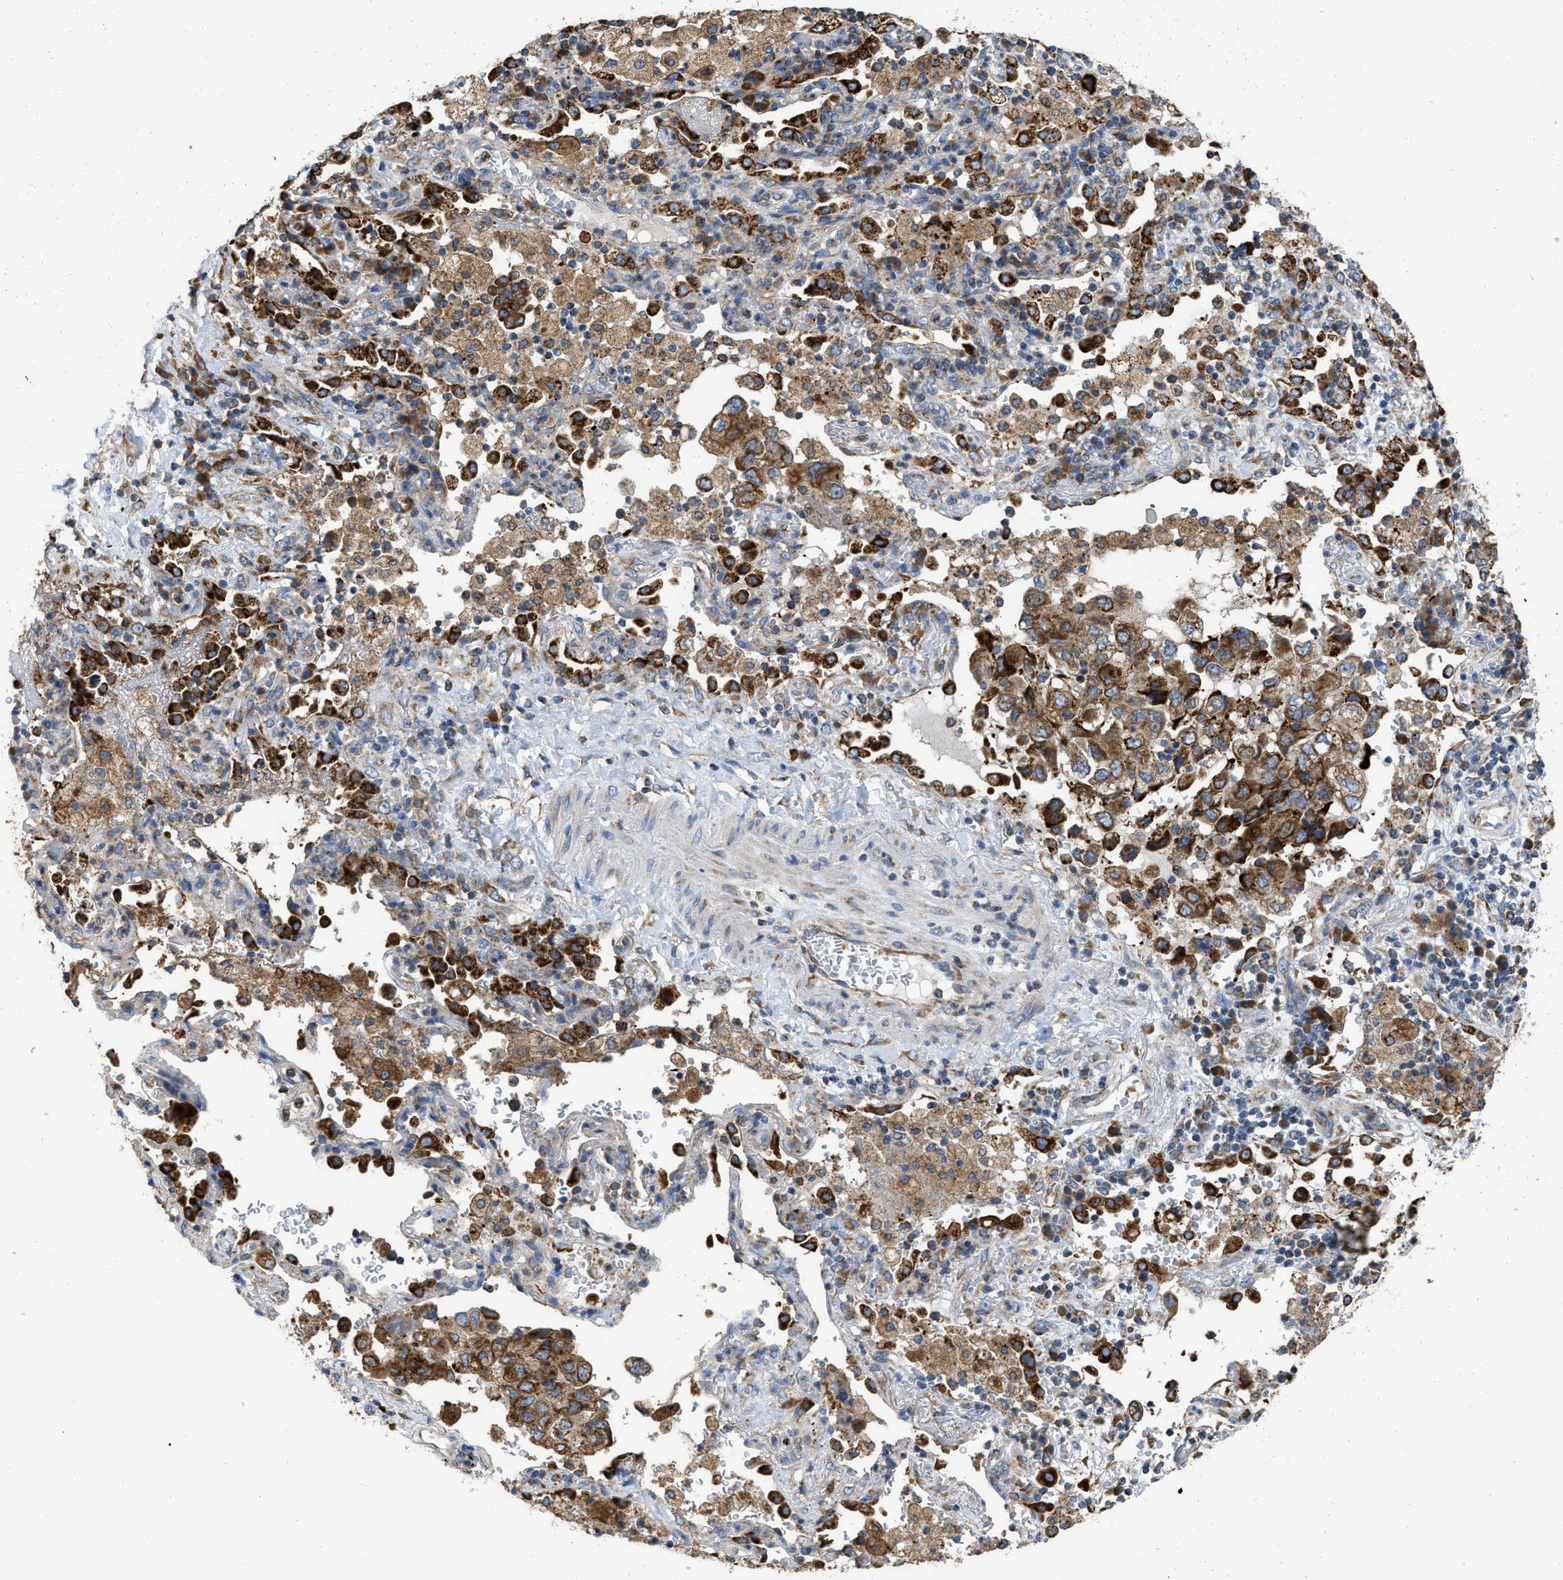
{"staining": {"intensity": "strong", "quantity": ">75%", "location": "cytoplasmic/membranous"}, "tissue": "lung cancer", "cell_type": "Tumor cells", "image_type": "cancer", "snomed": [{"axis": "morphology", "description": "Adenocarcinoma, NOS"}, {"axis": "topography", "description": "Lung"}], "caption": "A photomicrograph of human lung adenocarcinoma stained for a protein demonstrates strong cytoplasmic/membranous brown staining in tumor cells.", "gene": "AK2", "patient": {"sex": "male", "age": 64}}